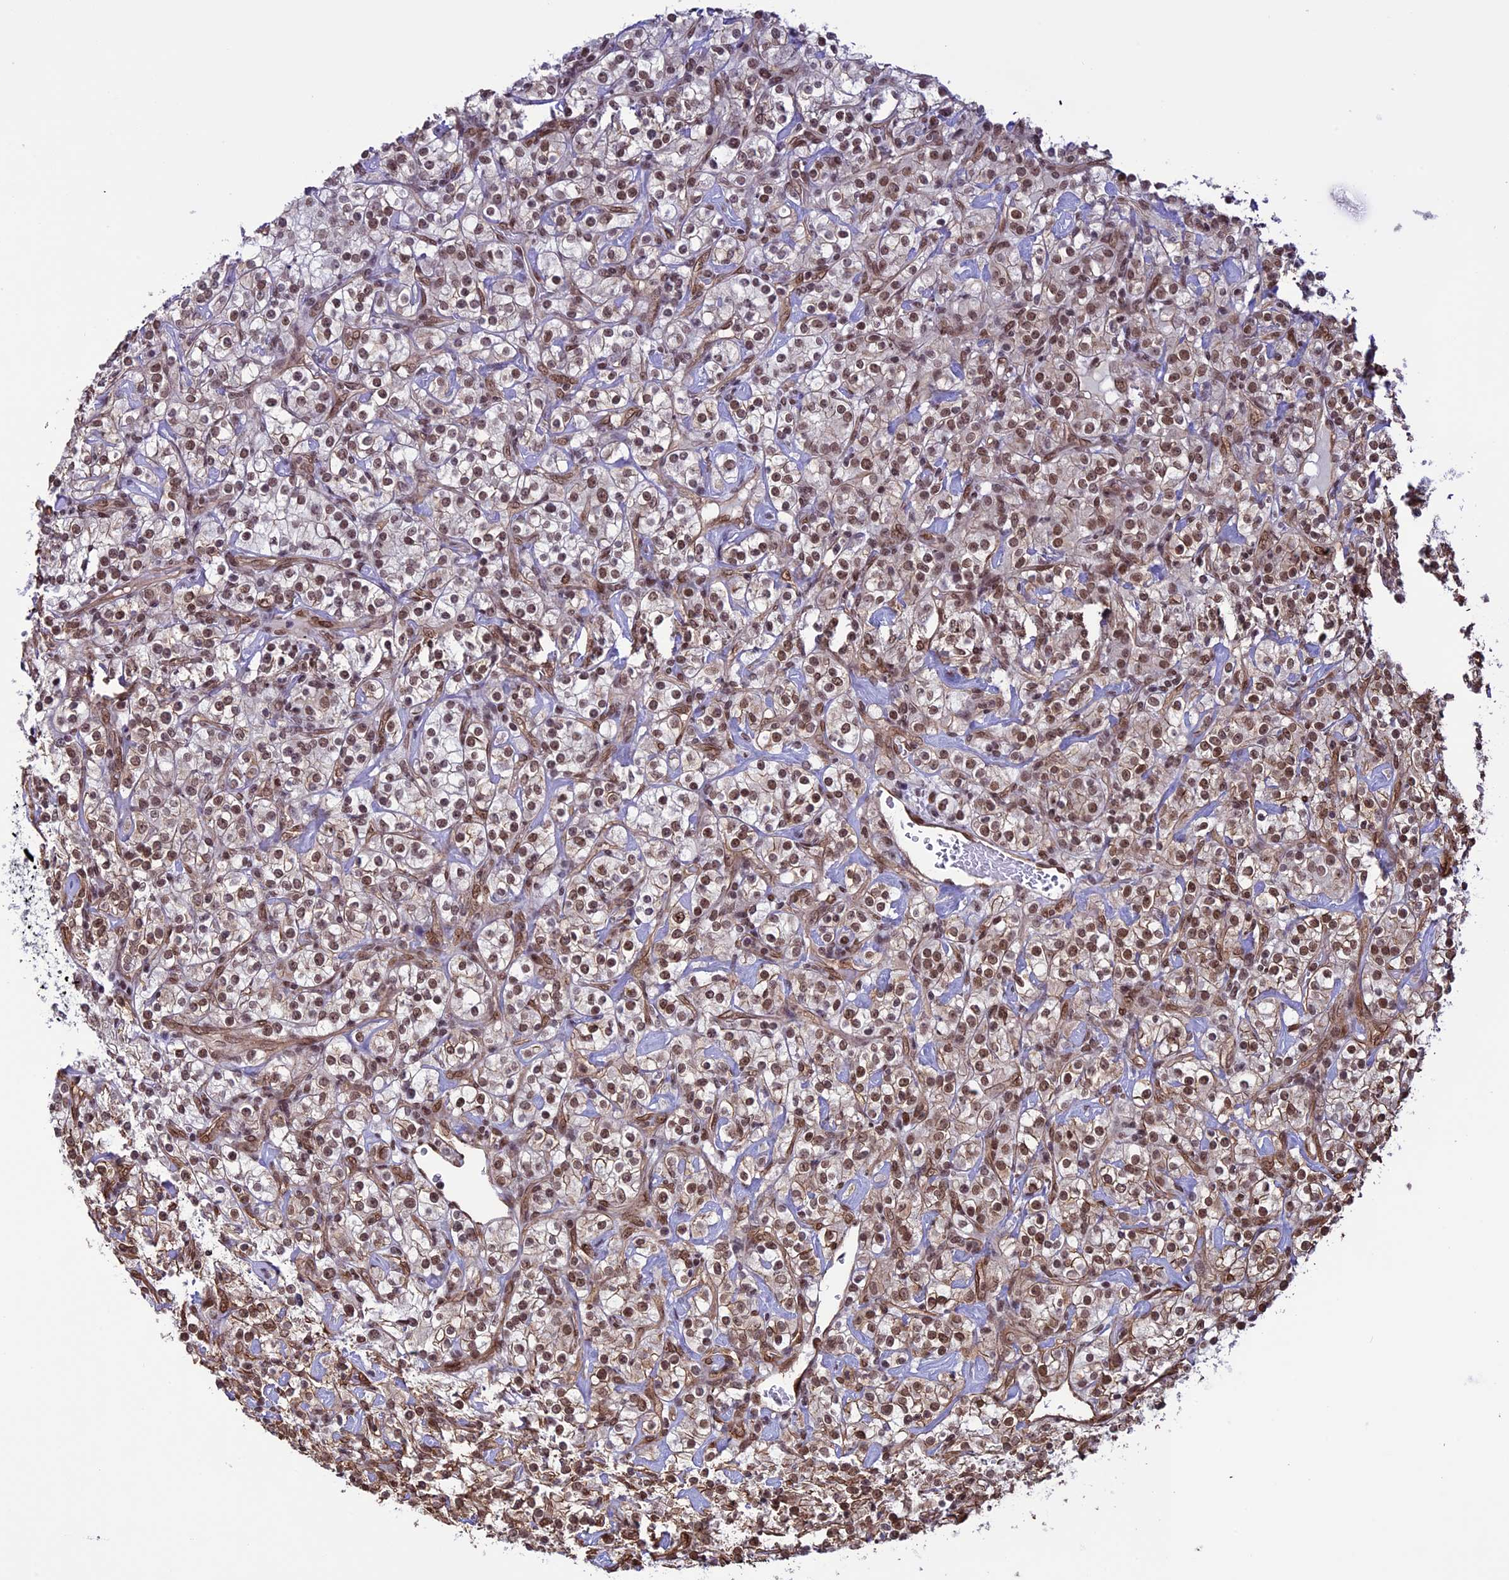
{"staining": {"intensity": "moderate", "quantity": ">75%", "location": "nuclear"}, "tissue": "renal cancer", "cell_type": "Tumor cells", "image_type": "cancer", "snomed": [{"axis": "morphology", "description": "Adenocarcinoma, NOS"}, {"axis": "topography", "description": "Kidney"}], "caption": "Adenocarcinoma (renal) was stained to show a protein in brown. There is medium levels of moderate nuclear staining in approximately >75% of tumor cells.", "gene": "MPHOSPH8", "patient": {"sex": "male", "age": 77}}